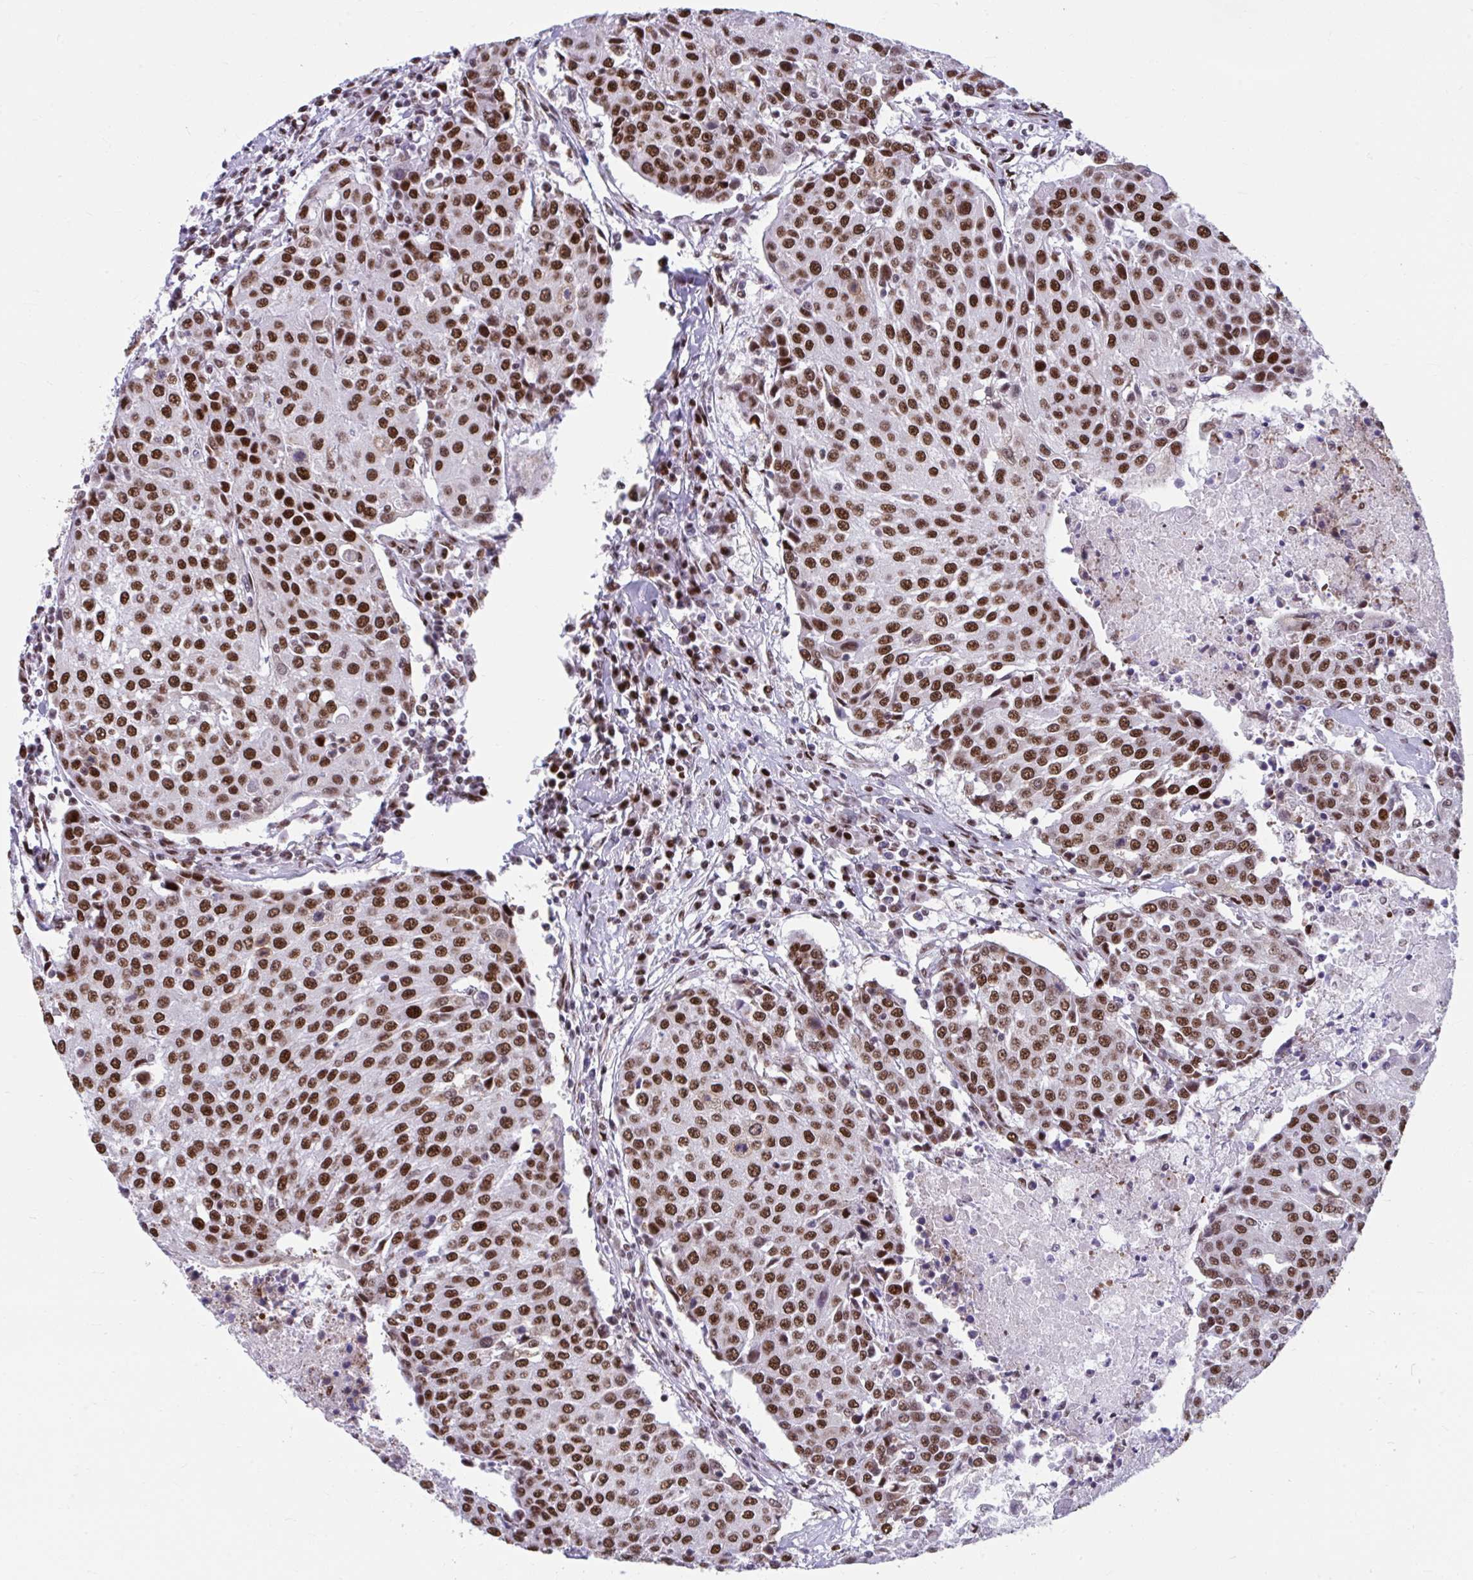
{"staining": {"intensity": "strong", "quantity": ">75%", "location": "nuclear"}, "tissue": "urothelial cancer", "cell_type": "Tumor cells", "image_type": "cancer", "snomed": [{"axis": "morphology", "description": "Urothelial carcinoma, High grade"}, {"axis": "topography", "description": "Urinary bladder"}], "caption": "Immunohistochemistry (IHC) histopathology image of human urothelial cancer stained for a protein (brown), which shows high levels of strong nuclear expression in about >75% of tumor cells.", "gene": "SLC35C2", "patient": {"sex": "female", "age": 85}}